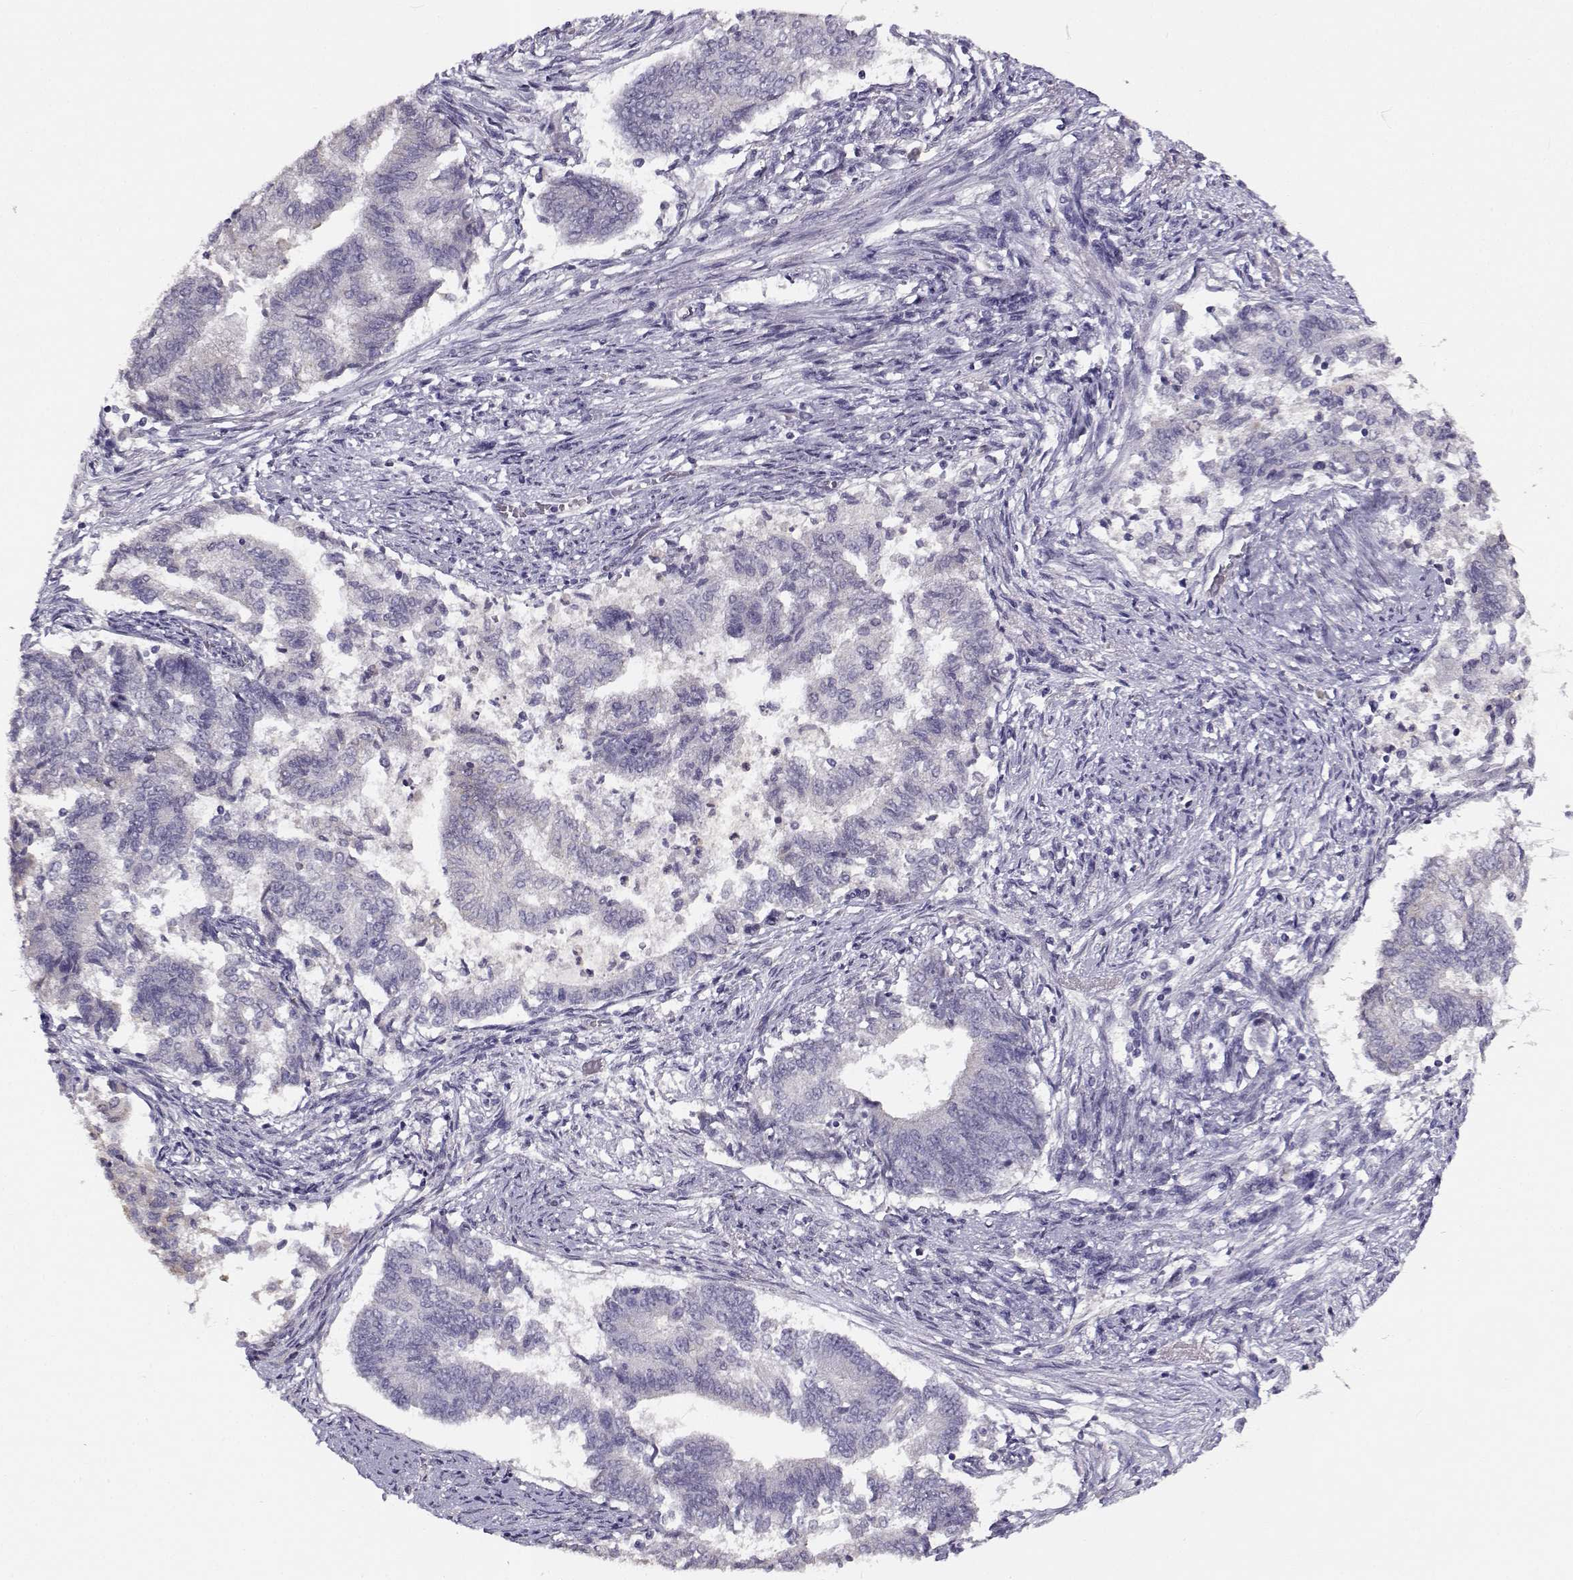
{"staining": {"intensity": "negative", "quantity": "none", "location": "none"}, "tissue": "endometrial cancer", "cell_type": "Tumor cells", "image_type": "cancer", "snomed": [{"axis": "morphology", "description": "Adenocarcinoma, NOS"}, {"axis": "topography", "description": "Endometrium"}], "caption": "Human endometrial adenocarcinoma stained for a protein using immunohistochemistry shows no staining in tumor cells.", "gene": "TMEM145", "patient": {"sex": "female", "age": 65}}